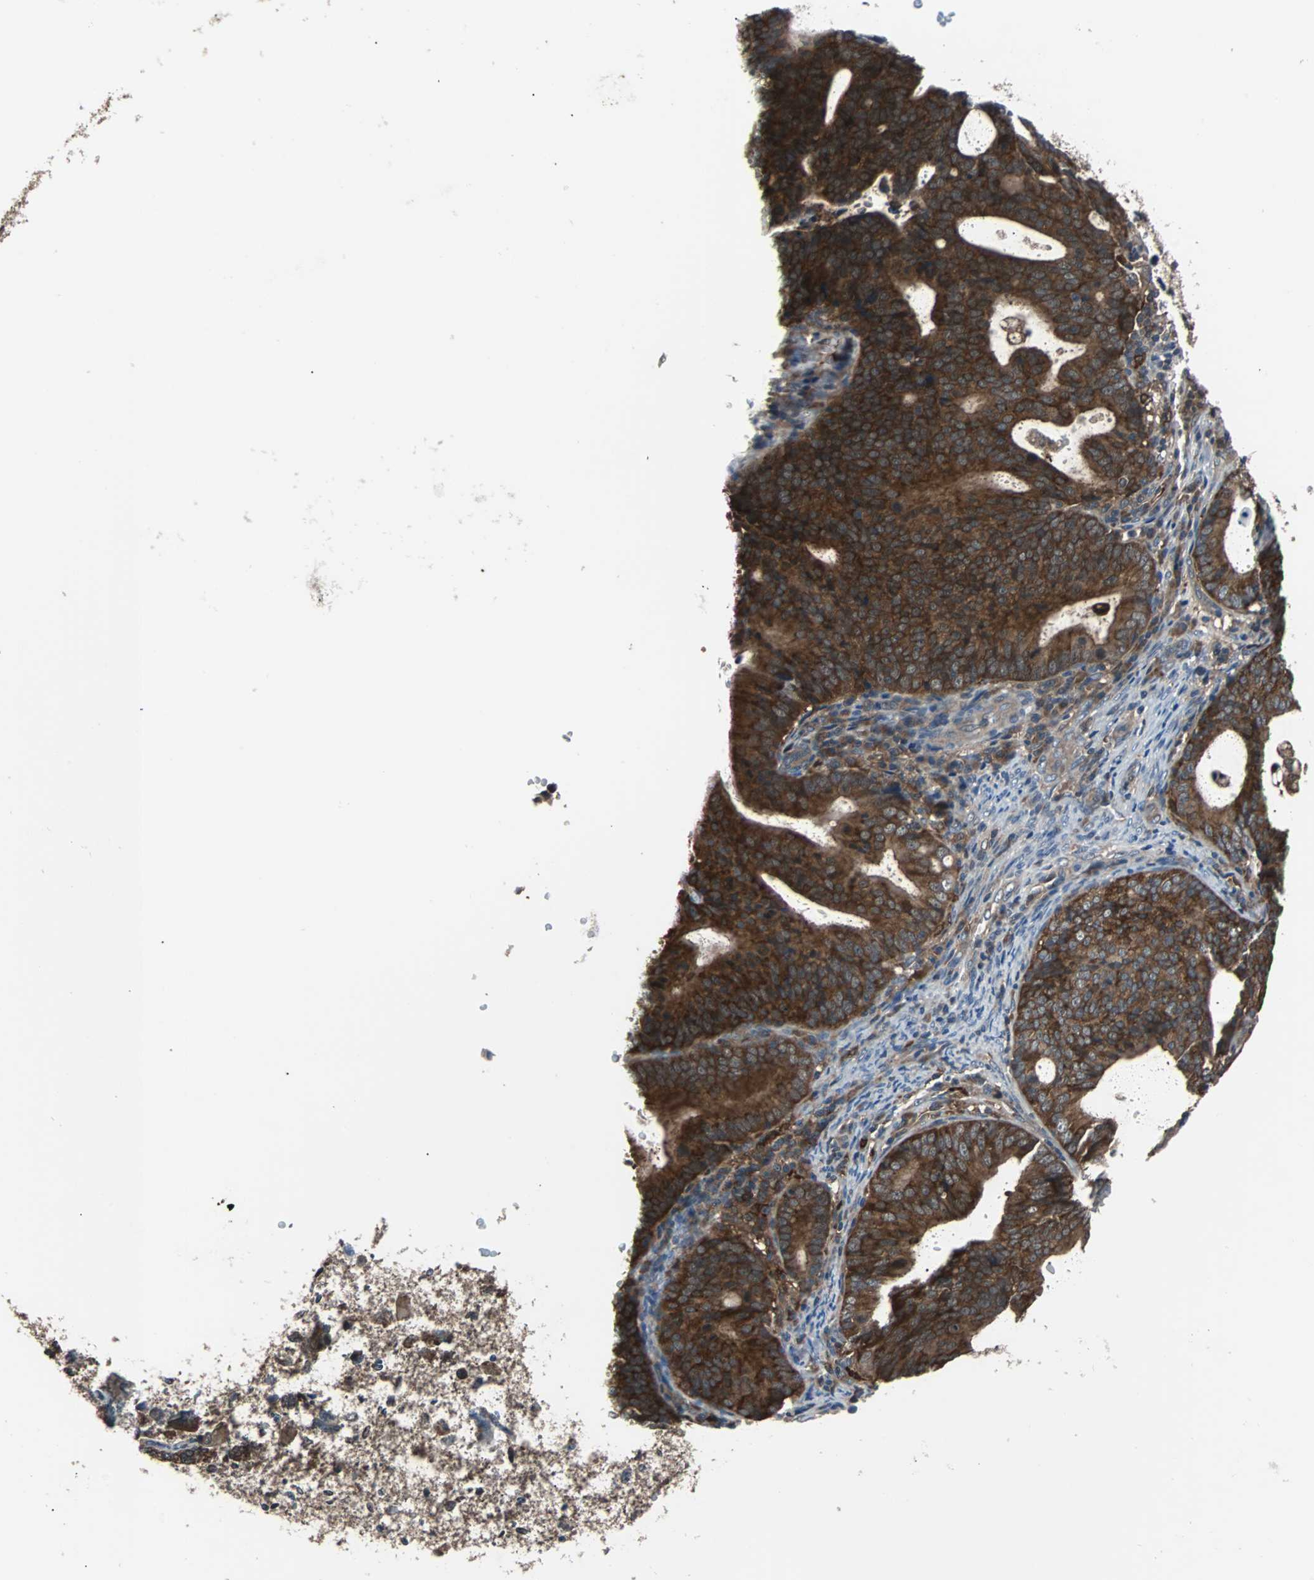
{"staining": {"intensity": "strong", "quantity": ">75%", "location": "cytoplasmic/membranous"}, "tissue": "endometrial cancer", "cell_type": "Tumor cells", "image_type": "cancer", "snomed": [{"axis": "morphology", "description": "Adenocarcinoma, NOS"}, {"axis": "topography", "description": "Uterus"}], "caption": "IHC of human endometrial adenocarcinoma displays high levels of strong cytoplasmic/membranous positivity in about >75% of tumor cells. The staining was performed using DAB, with brown indicating positive protein expression. Nuclei are stained blue with hematoxylin.", "gene": "PAK1", "patient": {"sex": "female", "age": 83}}